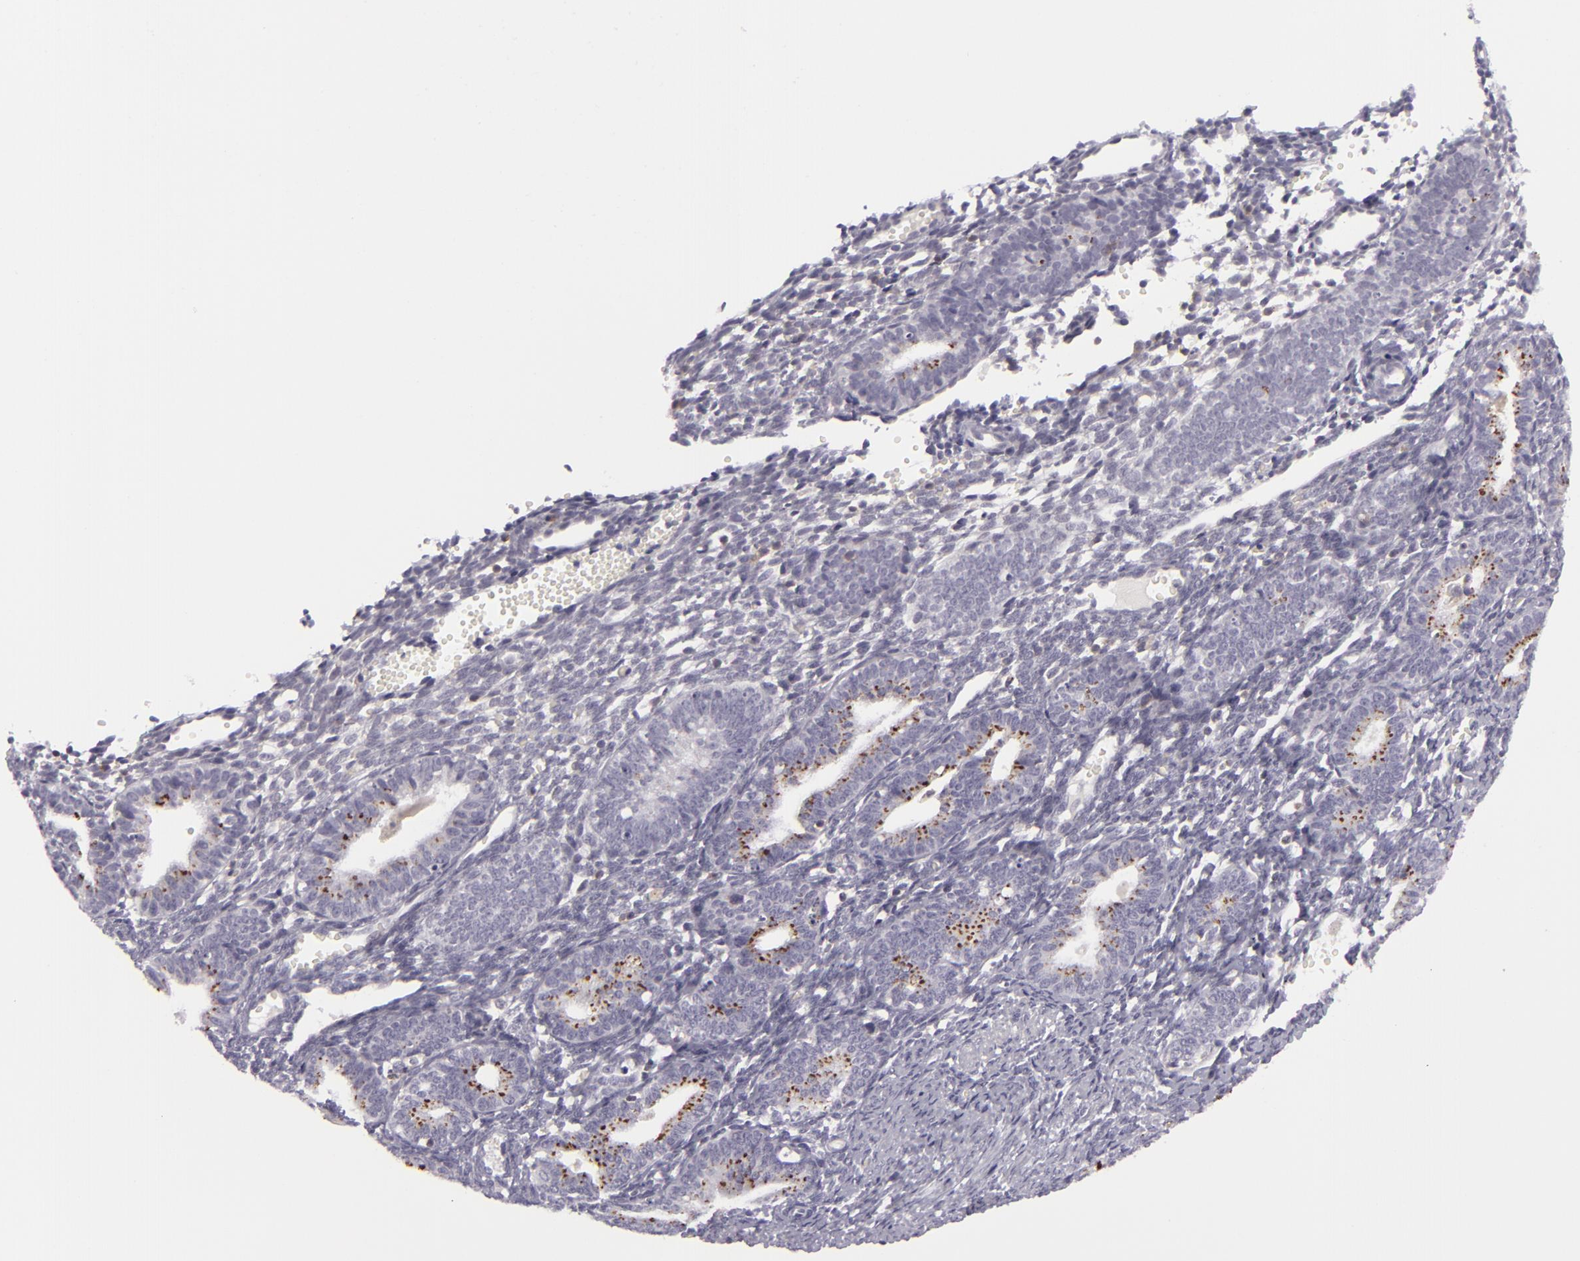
{"staining": {"intensity": "negative", "quantity": "none", "location": "none"}, "tissue": "endometrium", "cell_type": "Cells in endometrial stroma", "image_type": "normal", "snomed": [{"axis": "morphology", "description": "Normal tissue, NOS"}, {"axis": "topography", "description": "Endometrium"}], "caption": "This is an IHC photomicrograph of unremarkable human endometrium. There is no positivity in cells in endometrial stroma.", "gene": "KCNAB2", "patient": {"sex": "female", "age": 61}}